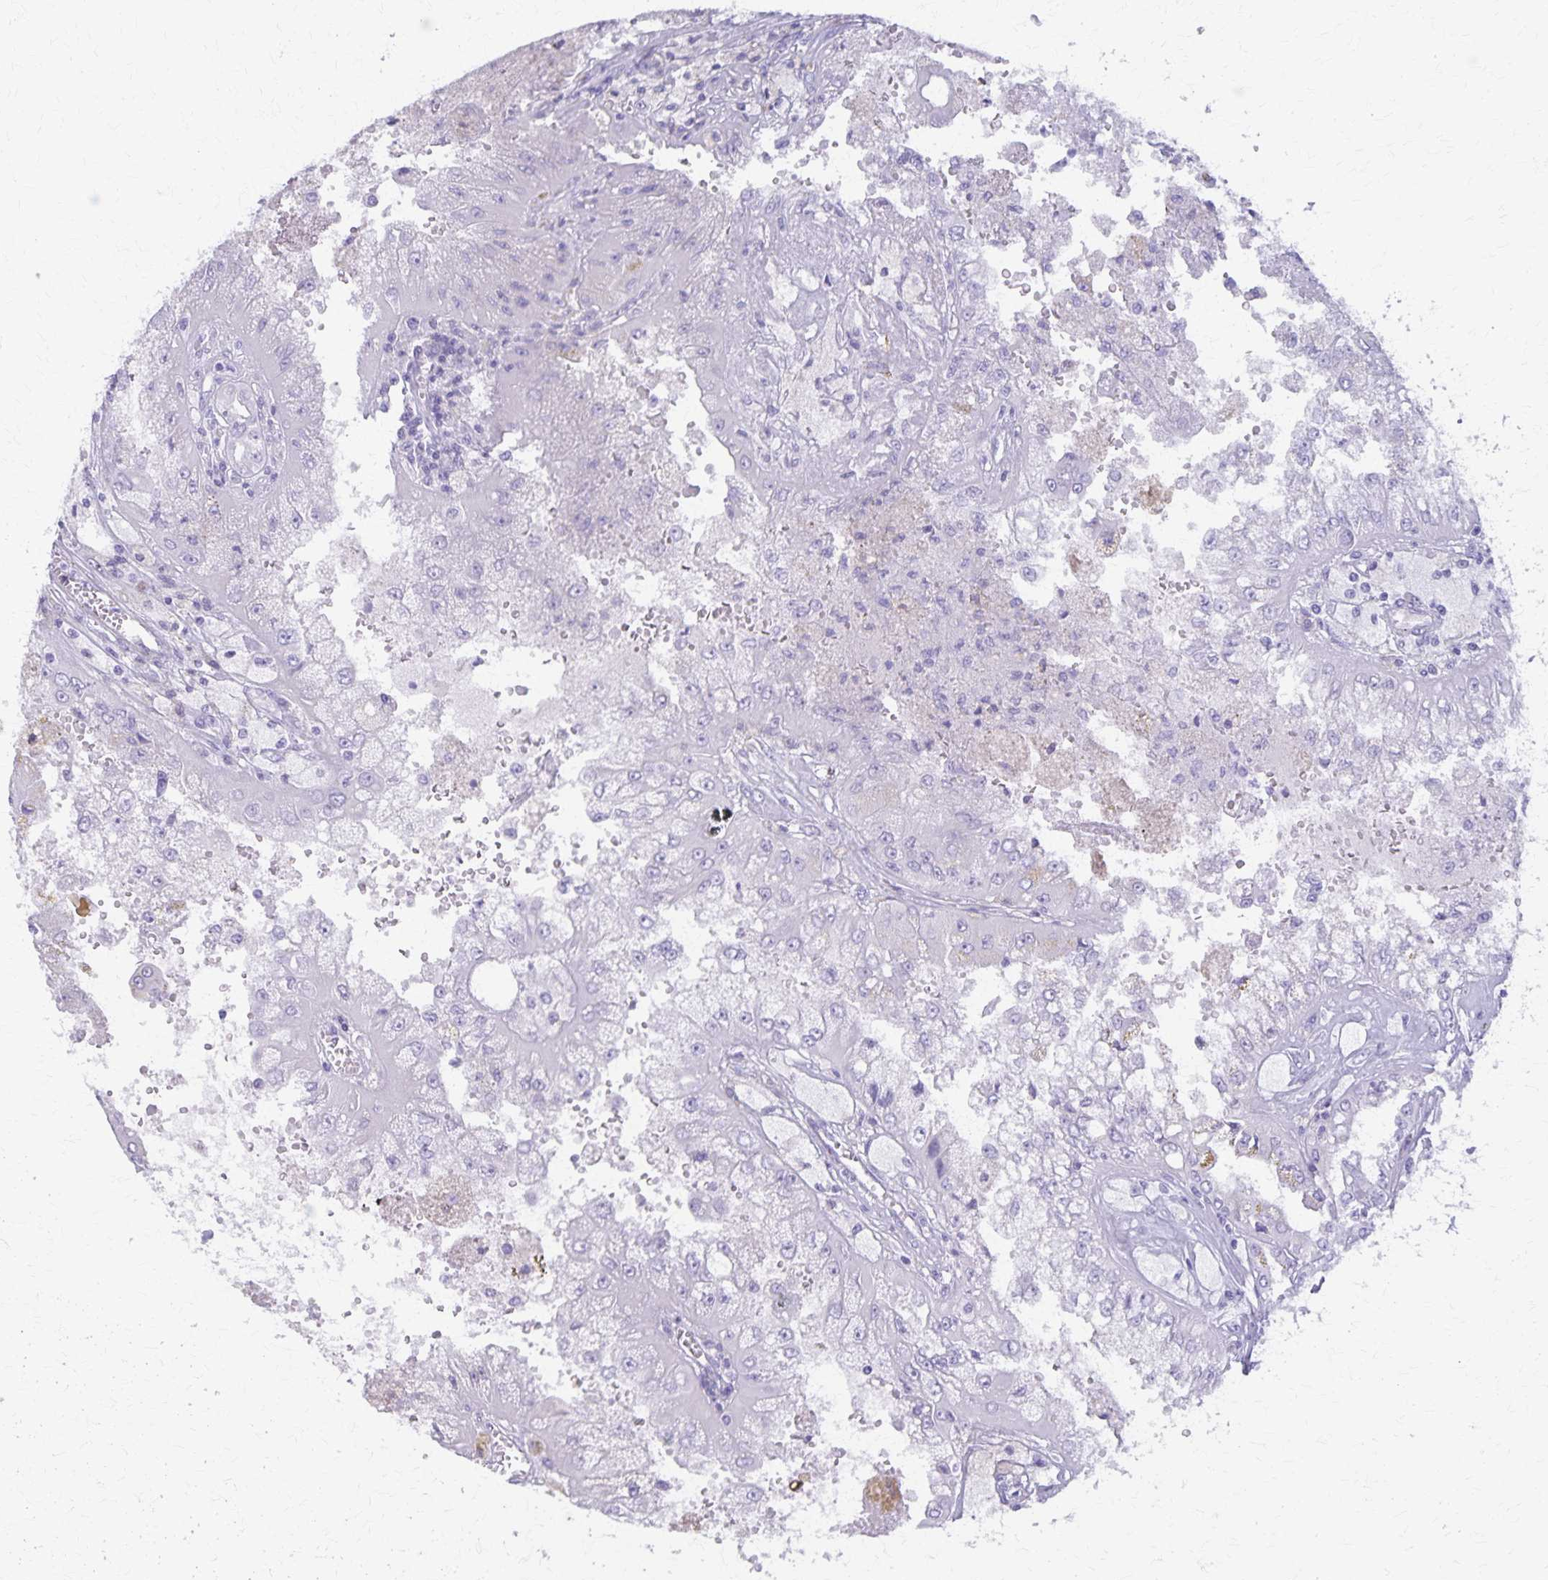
{"staining": {"intensity": "negative", "quantity": "none", "location": "none"}, "tissue": "renal cancer", "cell_type": "Tumor cells", "image_type": "cancer", "snomed": [{"axis": "morphology", "description": "Adenocarcinoma, NOS"}, {"axis": "topography", "description": "Kidney"}], "caption": "An image of human renal cancer is negative for staining in tumor cells. The staining is performed using DAB (3,3'-diaminobenzidine) brown chromogen with nuclei counter-stained in using hematoxylin.", "gene": "DEFA5", "patient": {"sex": "male", "age": 58}}